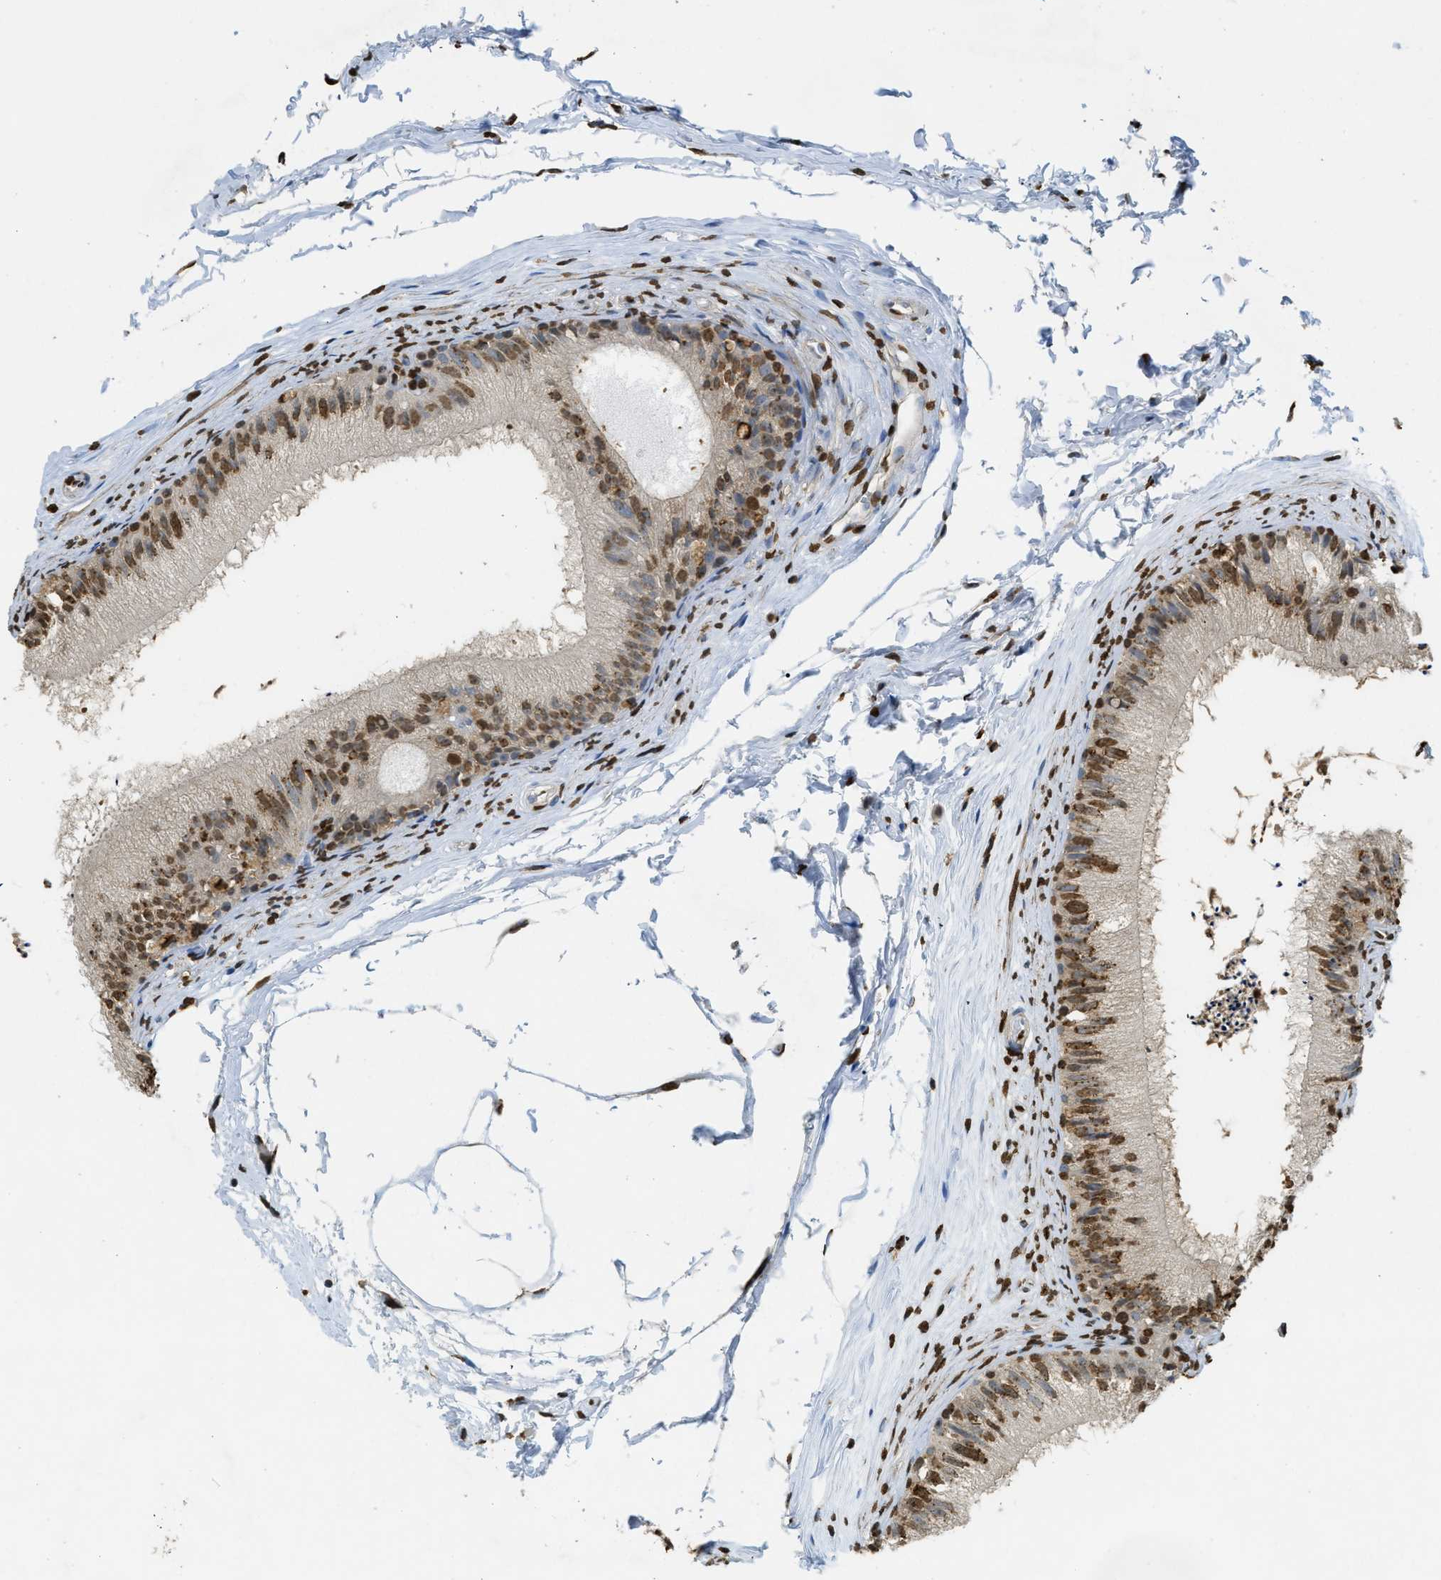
{"staining": {"intensity": "strong", "quantity": ">75%", "location": "nuclear"}, "tissue": "epididymis", "cell_type": "Glandular cells", "image_type": "normal", "snomed": [{"axis": "morphology", "description": "Normal tissue, NOS"}, {"axis": "topography", "description": "Epididymis"}], "caption": "An IHC histopathology image of unremarkable tissue is shown. Protein staining in brown labels strong nuclear positivity in epididymis within glandular cells. (DAB (3,3'-diaminobenzidine) = brown stain, brightfield microscopy at high magnification).", "gene": "NR5A2", "patient": {"sex": "male", "age": 56}}